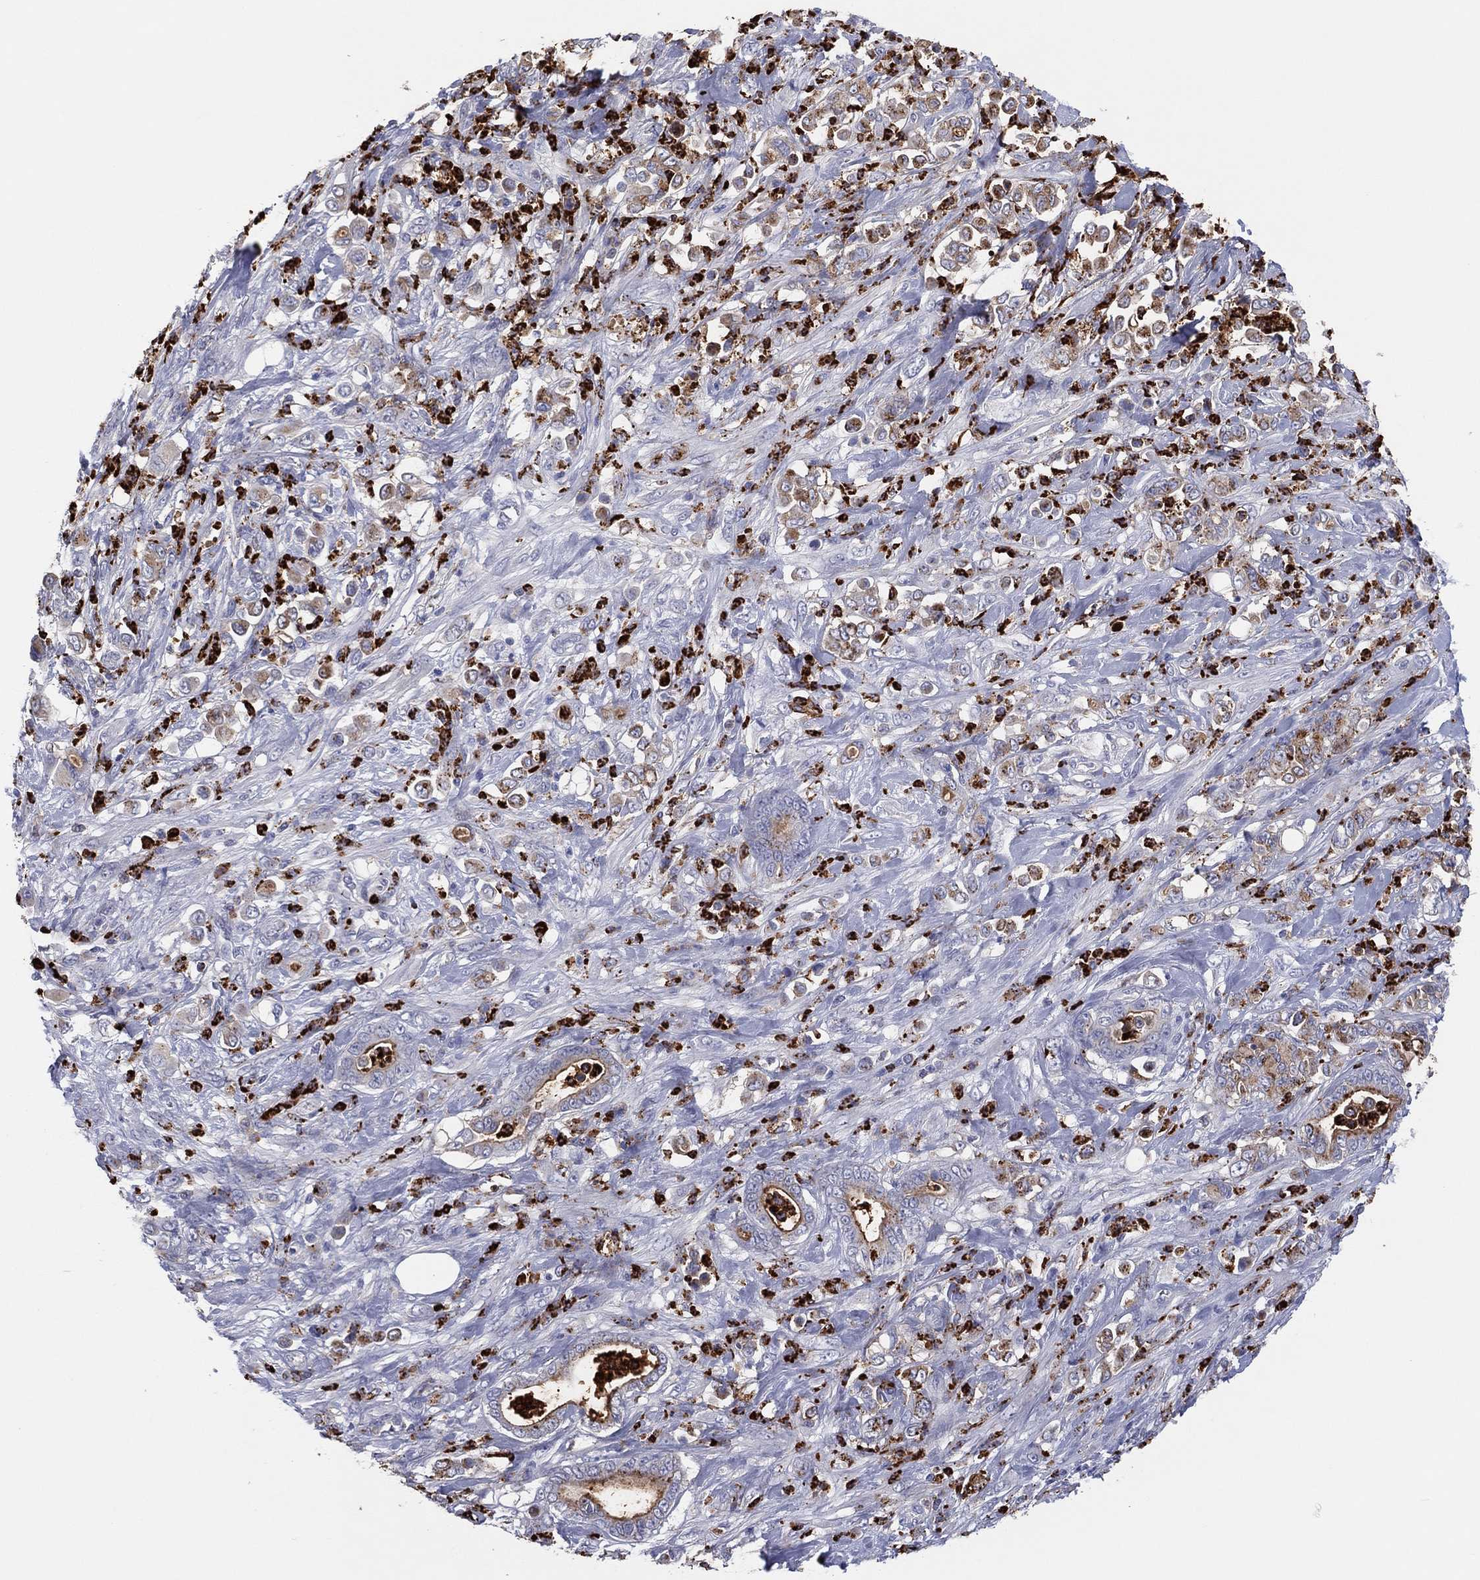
{"staining": {"intensity": "weak", "quantity": "<25%", "location": "cytoplasmic/membranous"}, "tissue": "stomach cancer", "cell_type": "Tumor cells", "image_type": "cancer", "snomed": [{"axis": "morphology", "description": "Adenocarcinoma, NOS"}, {"axis": "topography", "description": "Stomach"}], "caption": "A micrograph of human stomach adenocarcinoma is negative for staining in tumor cells. The staining is performed using DAB brown chromogen with nuclei counter-stained in using hematoxylin.", "gene": "PLAC8", "patient": {"sex": "female", "age": 79}}